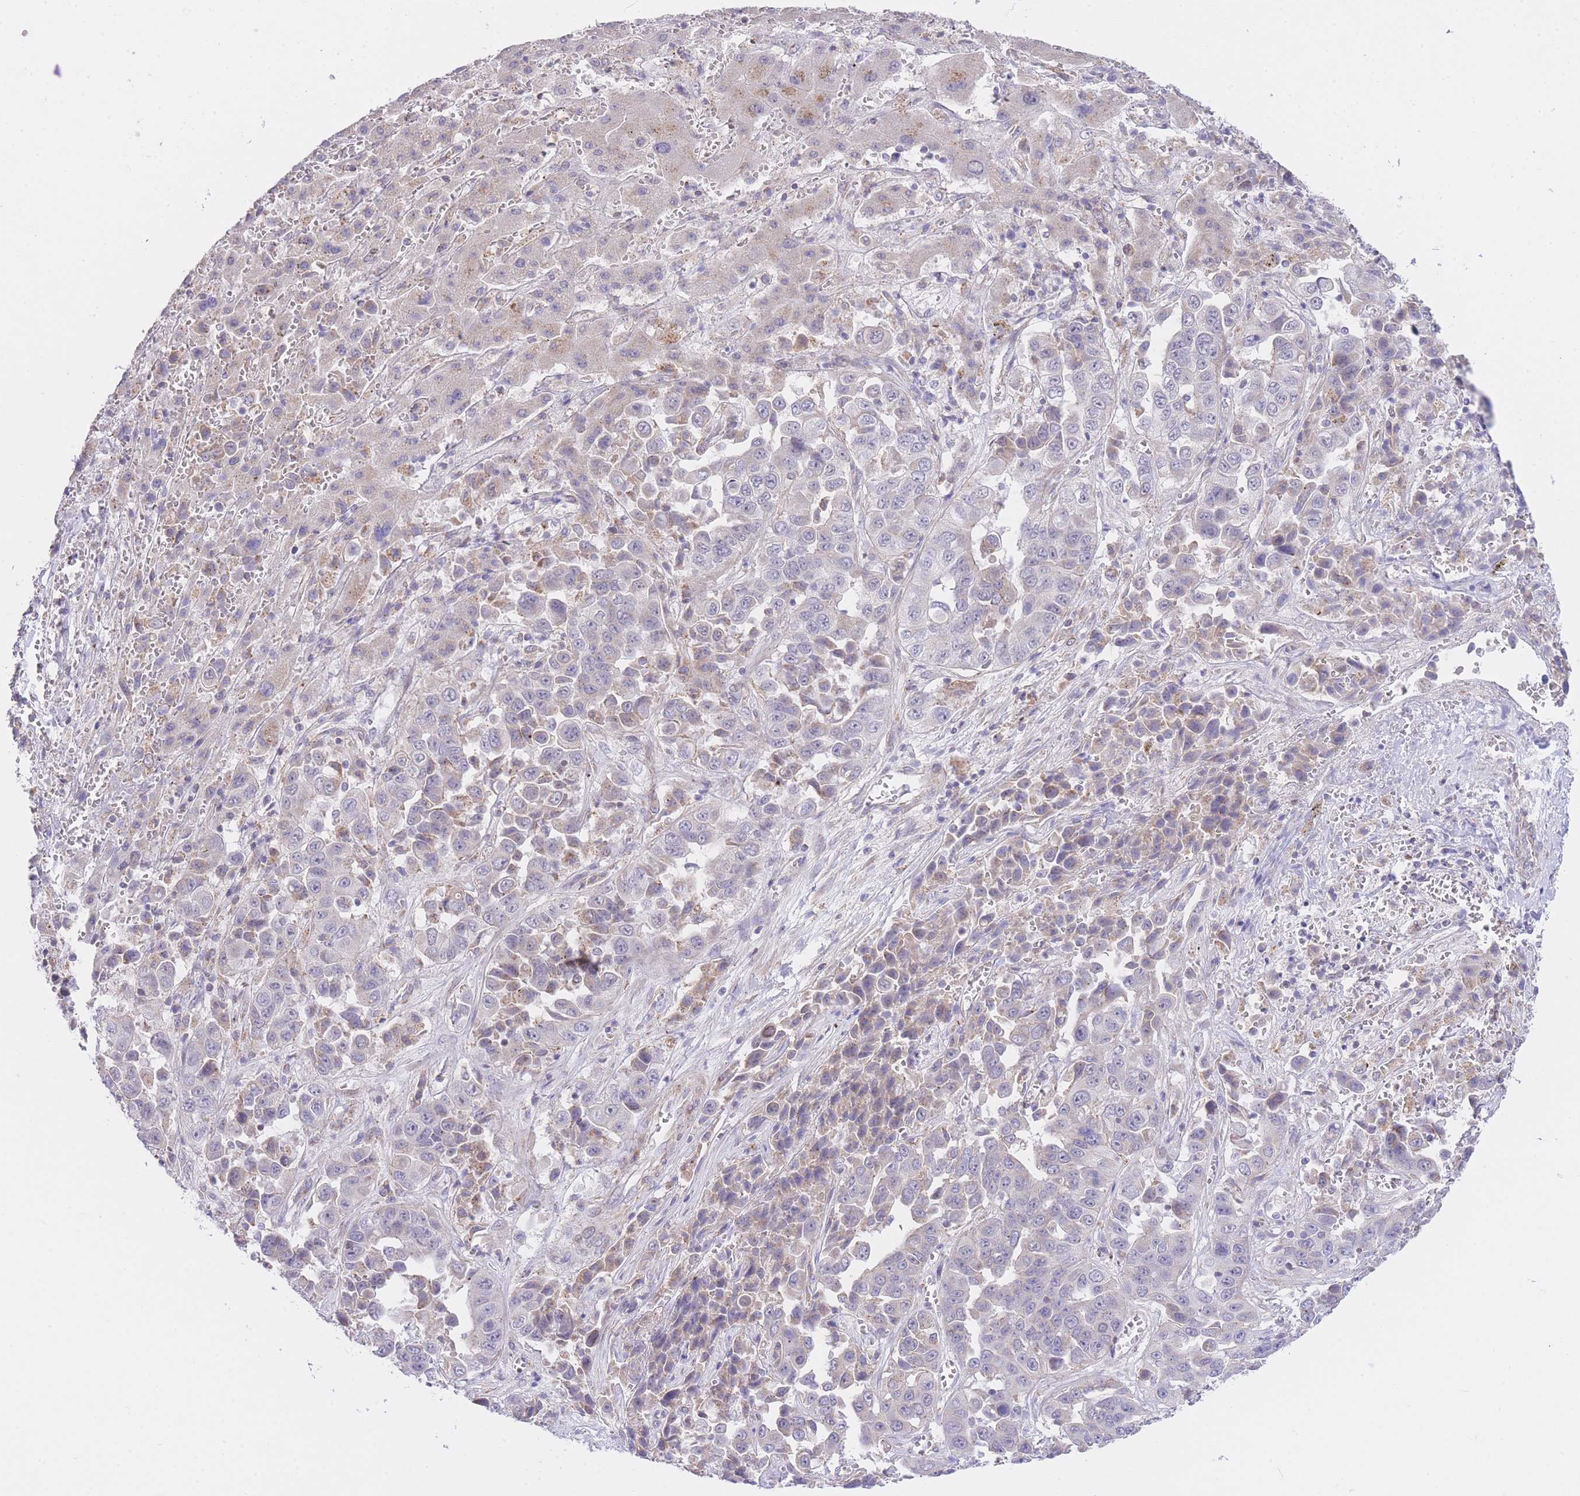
{"staining": {"intensity": "weak", "quantity": "<25%", "location": "cytoplasmic/membranous"}, "tissue": "liver cancer", "cell_type": "Tumor cells", "image_type": "cancer", "snomed": [{"axis": "morphology", "description": "Cholangiocarcinoma"}, {"axis": "topography", "description": "Liver"}], "caption": "Immunohistochemistry of human liver cancer displays no expression in tumor cells.", "gene": "CTBP1", "patient": {"sex": "female", "age": 52}}